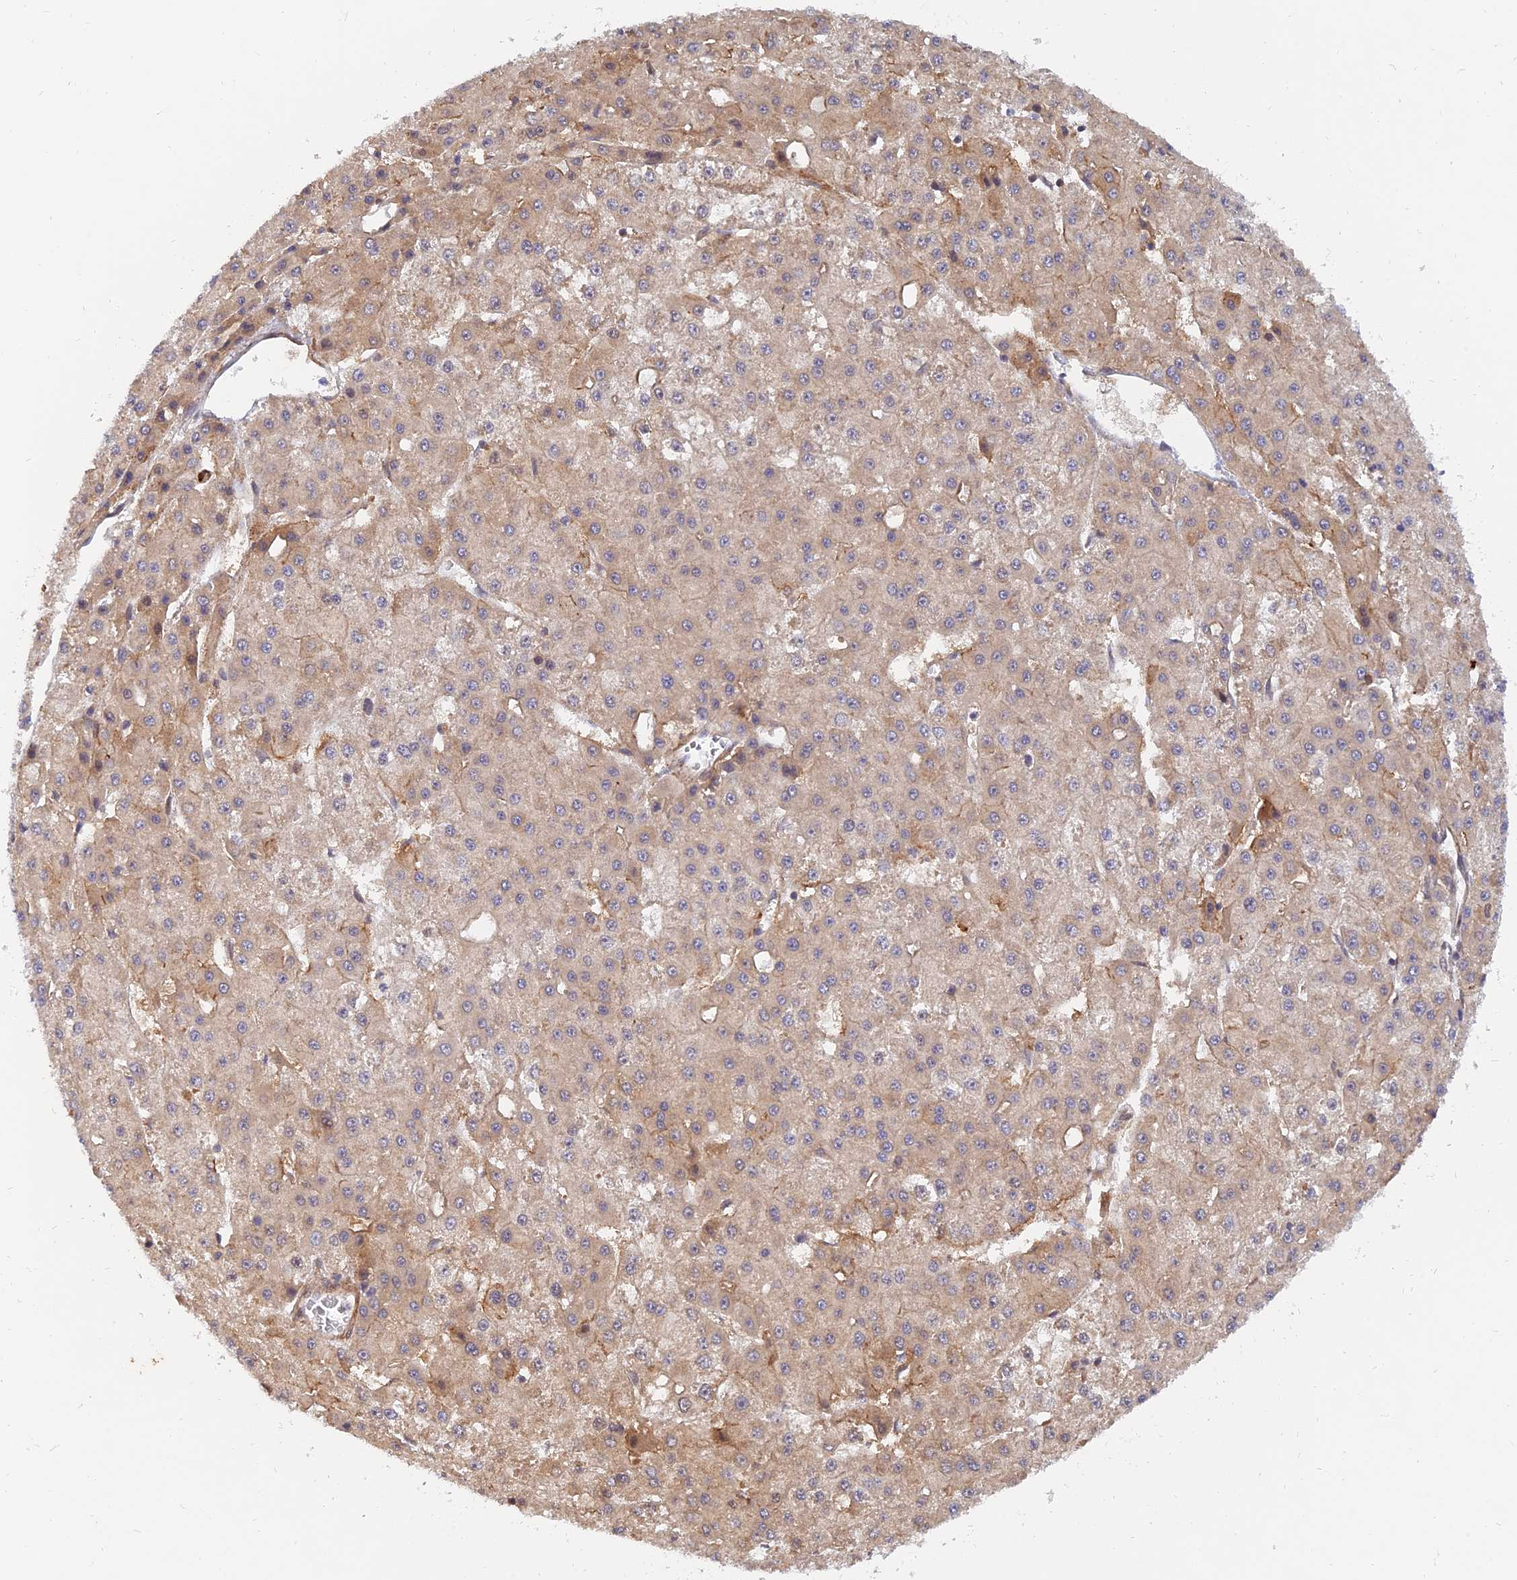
{"staining": {"intensity": "moderate", "quantity": "25%-75%", "location": "cytoplasmic/membranous"}, "tissue": "liver cancer", "cell_type": "Tumor cells", "image_type": "cancer", "snomed": [{"axis": "morphology", "description": "Carcinoma, Hepatocellular, NOS"}, {"axis": "topography", "description": "Liver"}], "caption": "The histopathology image displays staining of liver cancer, revealing moderate cytoplasmic/membranous protein expression (brown color) within tumor cells. (DAB (3,3'-diaminobenzidine) = brown stain, brightfield microscopy at high magnification).", "gene": "WDR41", "patient": {"sex": "male", "age": 47}}